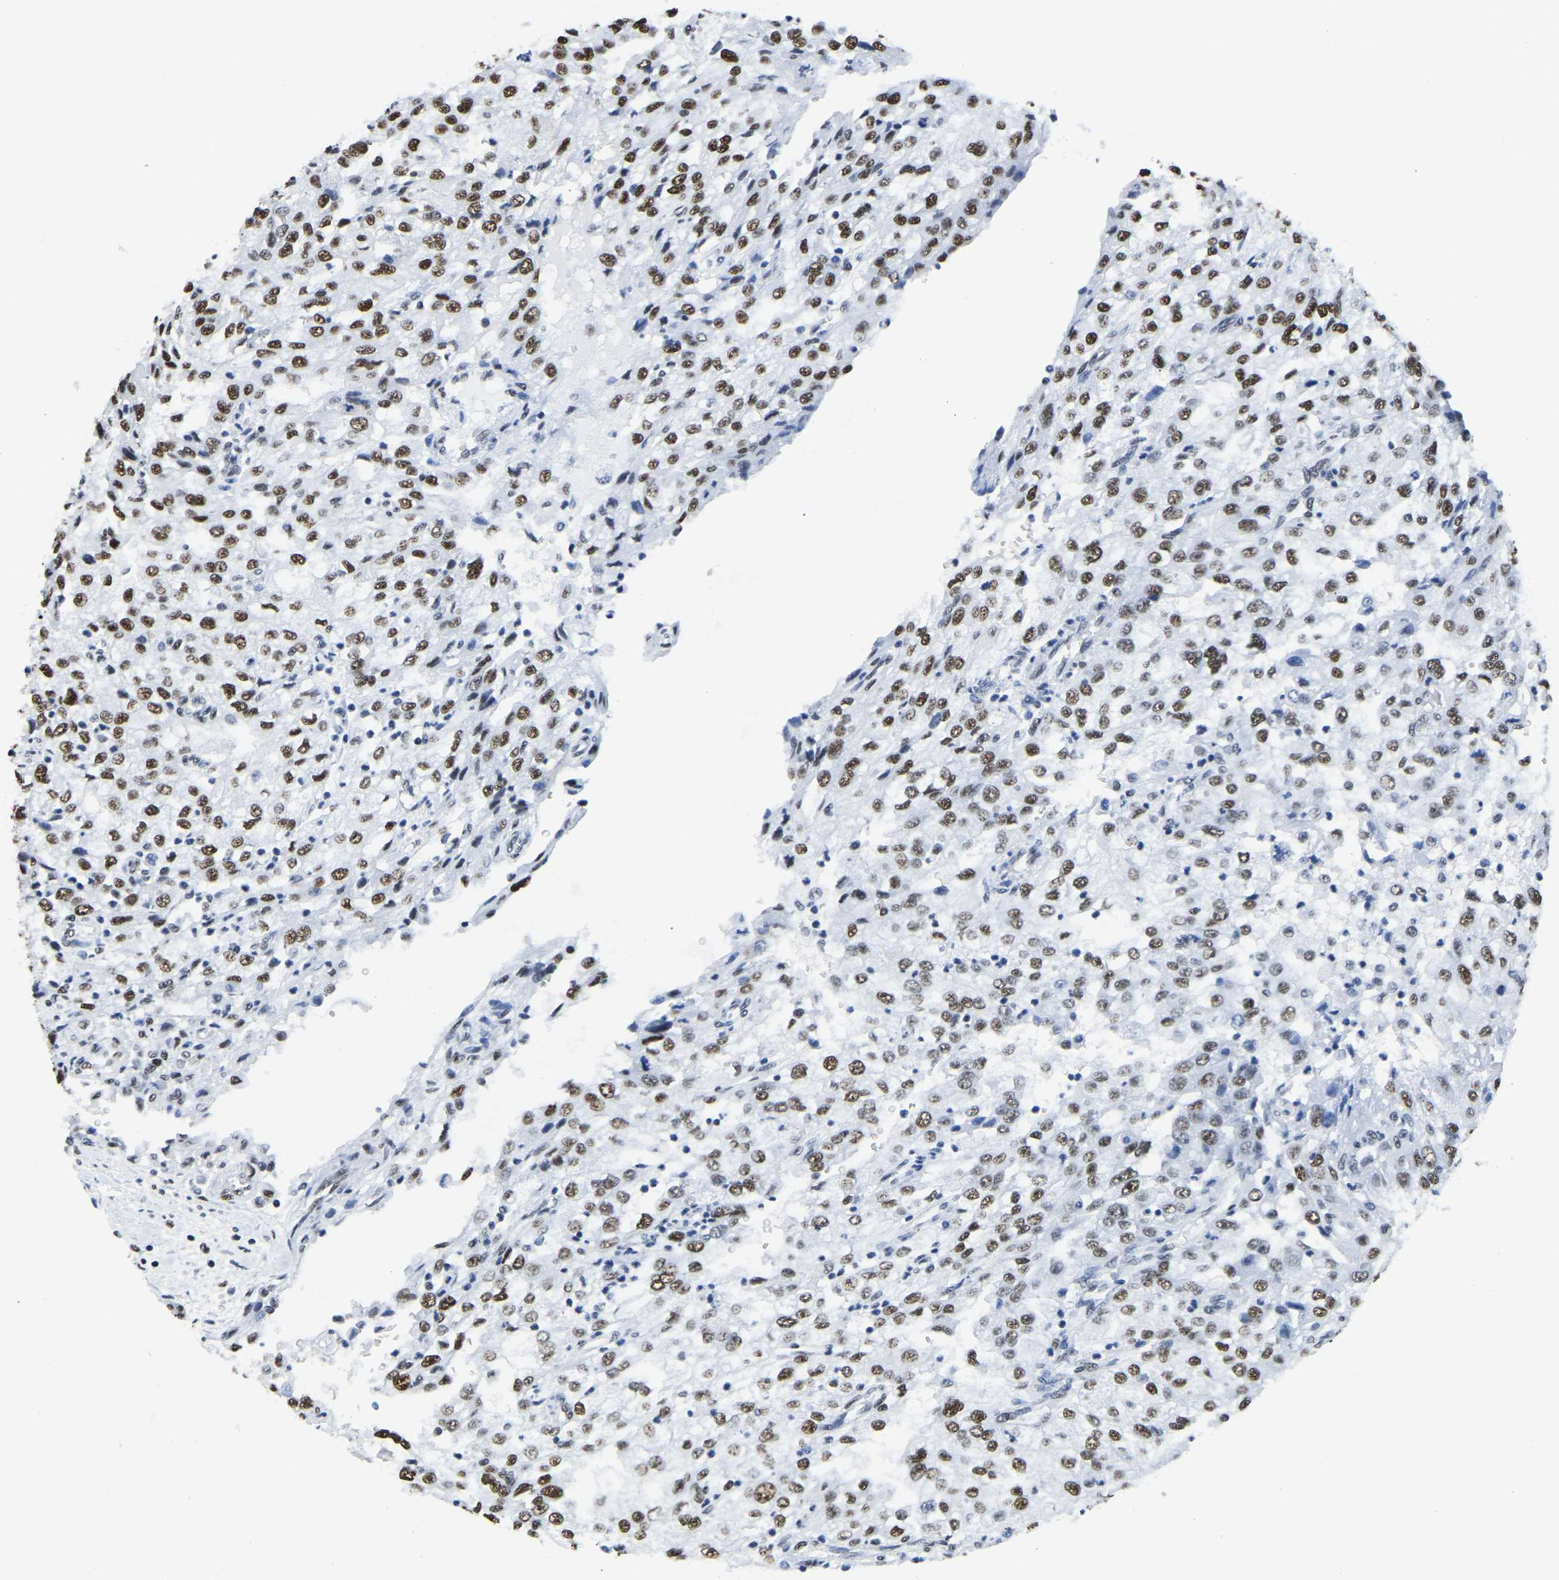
{"staining": {"intensity": "strong", "quantity": ">75%", "location": "nuclear"}, "tissue": "renal cancer", "cell_type": "Tumor cells", "image_type": "cancer", "snomed": [{"axis": "morphology", "description": "Adenocarcinoma, NOS"}, {"axis": "topography", "description": "Kidney"}], "caption": "Immunohistochemistry (IHC) image of neoplastic tissue: adenocarcinoma (renal) stained using IHC shows high levels of strong protein expression localized specifically in the nuclear of tumor cells, appearing as a nuclear brown color.", "gene": "UBA1", "patient": {"sex": "female", "age": 54}}